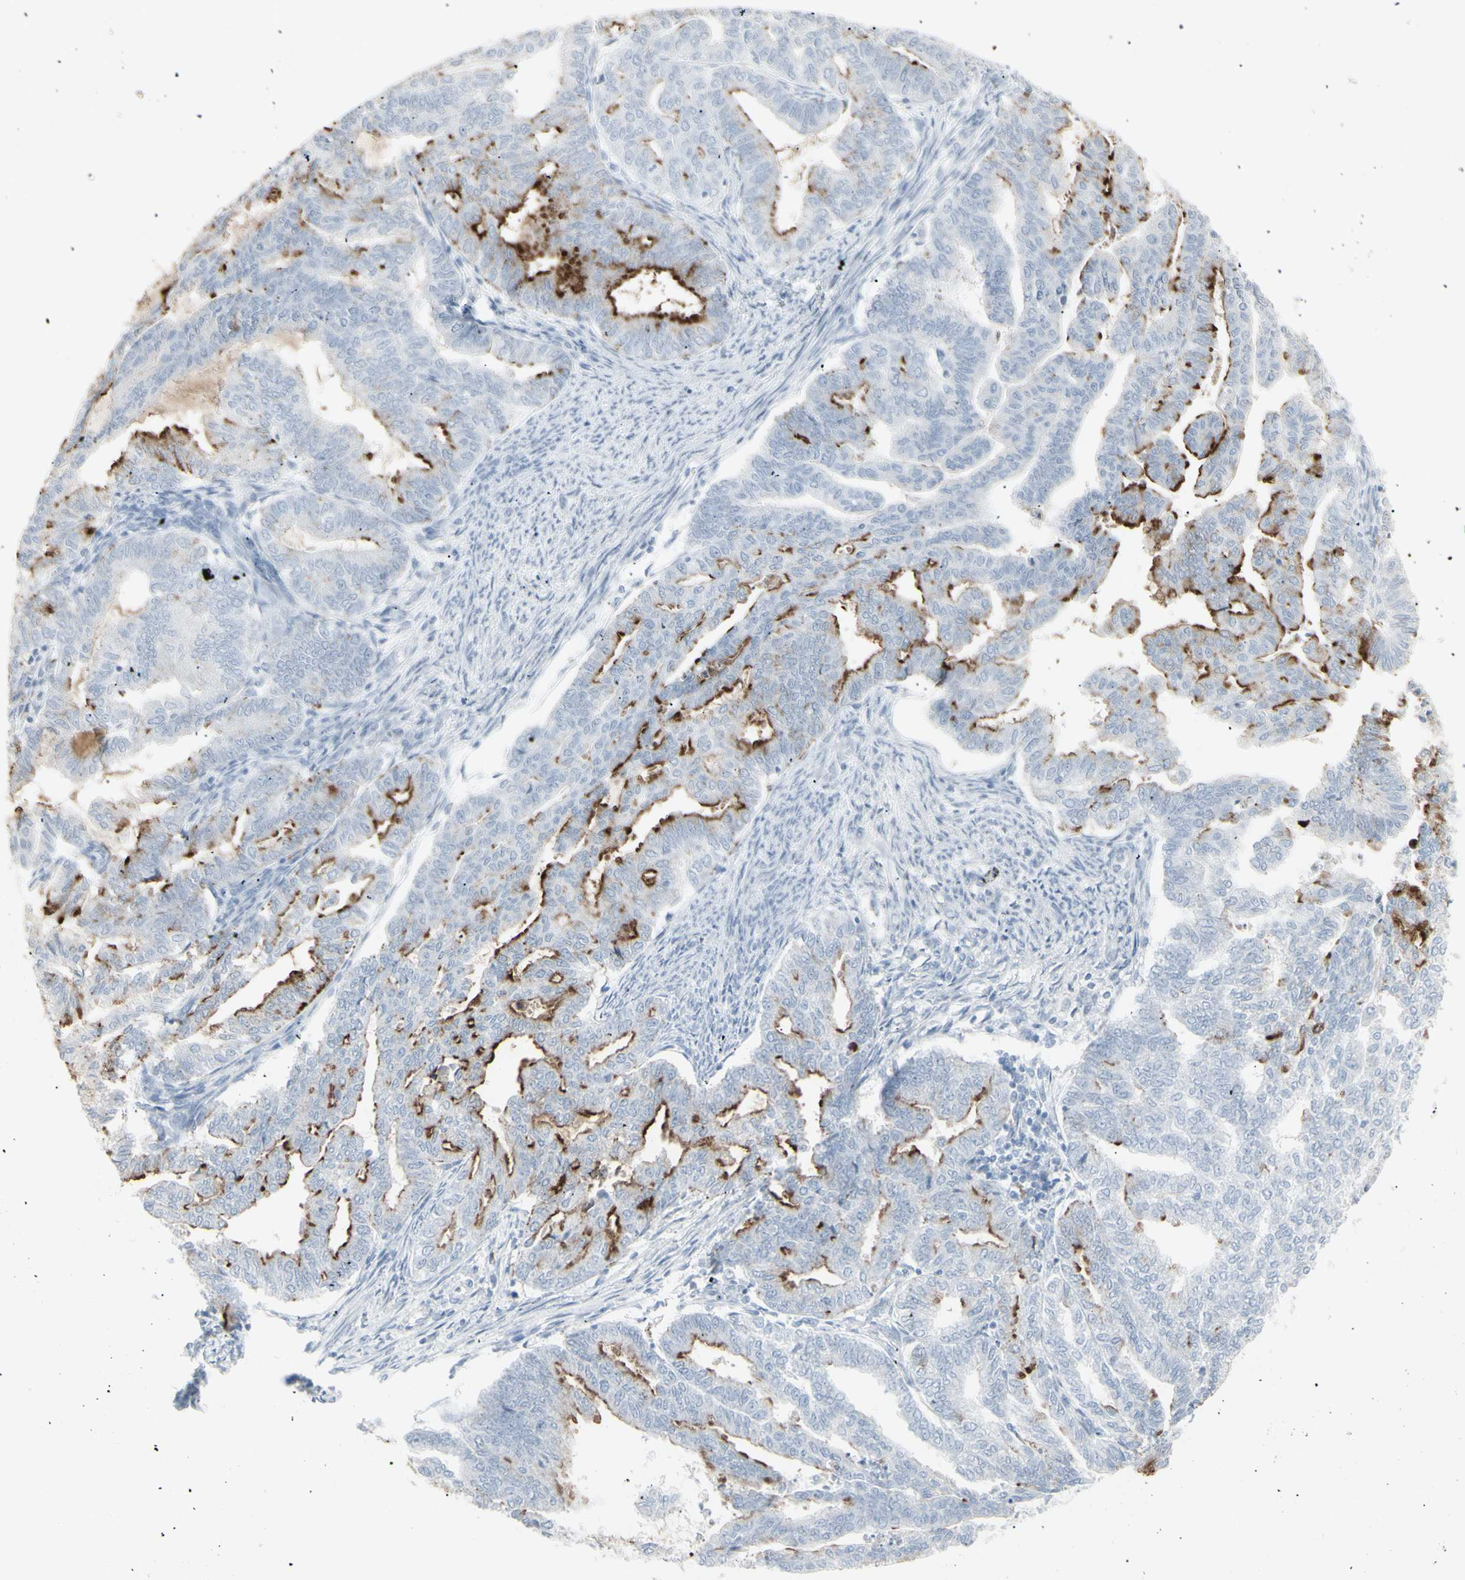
{"staining": {"intensity": "strong", "quantity": "25%-75%", "location": "cytoplasmic/membranous"}, "tissue": "endometrial cancer", "cell_type": "Tumor cells", "image_type": "cancer", "snomed": [{"axis": "morphology", "description": "Adenocarcinoma, NOS"}, {"axis": "topography", "description": "Endometrium"}], "caption": "Endometrial cancer stained for a protein (brown) demonstrates strong cytoplasmic/membranous positive expression in approximately 25%-75% of tumor cells.", "gene": "YBX2", "patient": {"sex": "female", "age": 79}}